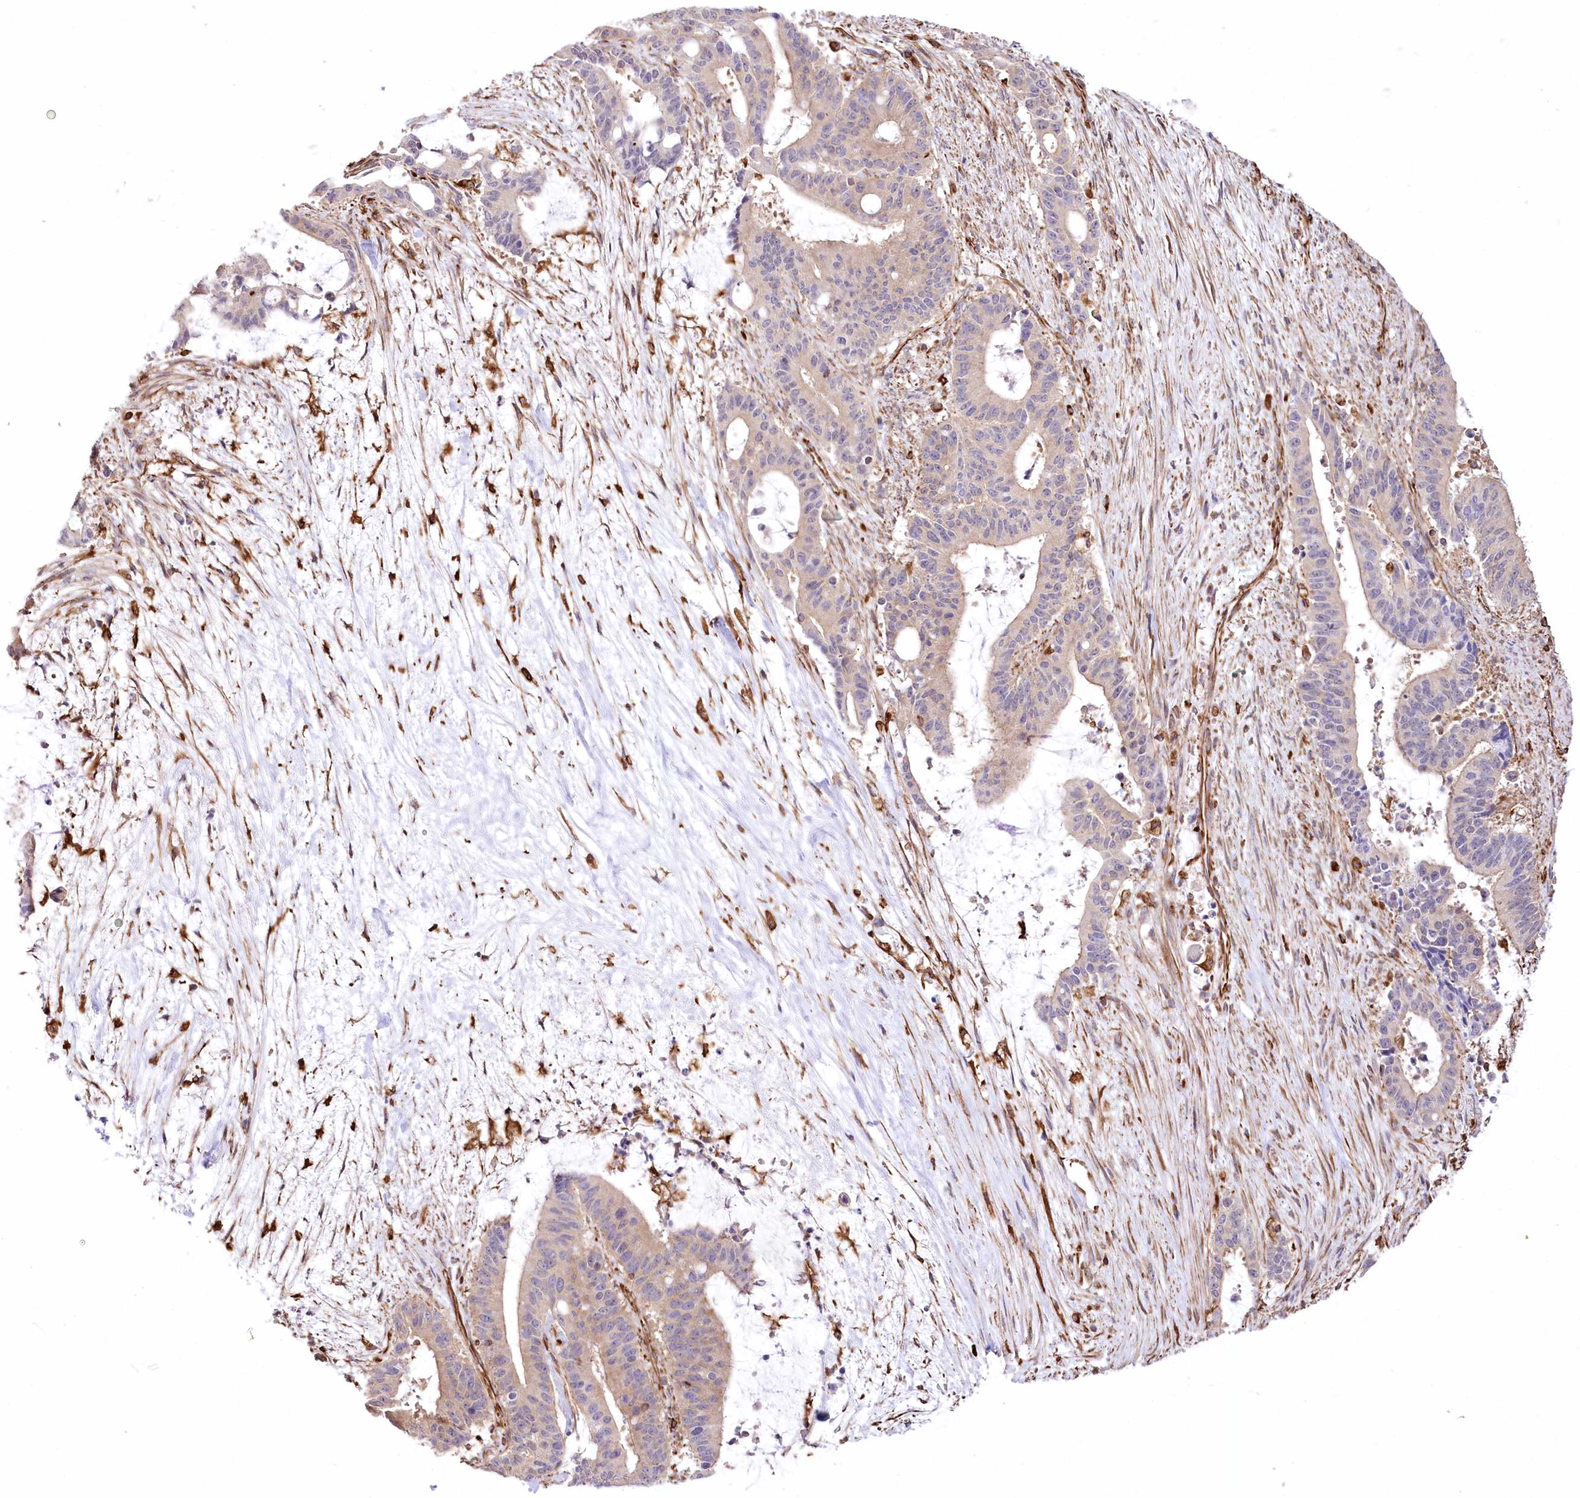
{"staining": {"intensity": "weak", "quantity": "<25%", "location": "cytoplasmic/membranous"}, "tissue": "liver cancer", "cell_type": "Tumor cells", "image_type": "cancer", "snomed": [{"axis": "morphology", "description": "Normal tissue, NOS"}, {"axis": "morphology", "description": "Cholangiocarcinoma"}, {"axis": "topography", "description": "Liver"}, {"axis": "topography", "description": "Peripheral nerve tissue"}], "caption": "This is an immunohistochemistry (IHC) histopathology image of liver cancer (cholangiocarcinoma). There is no staining in tumor cells.", "gene": "TTC1", "patient": {"sex": "female", "age": 73}}